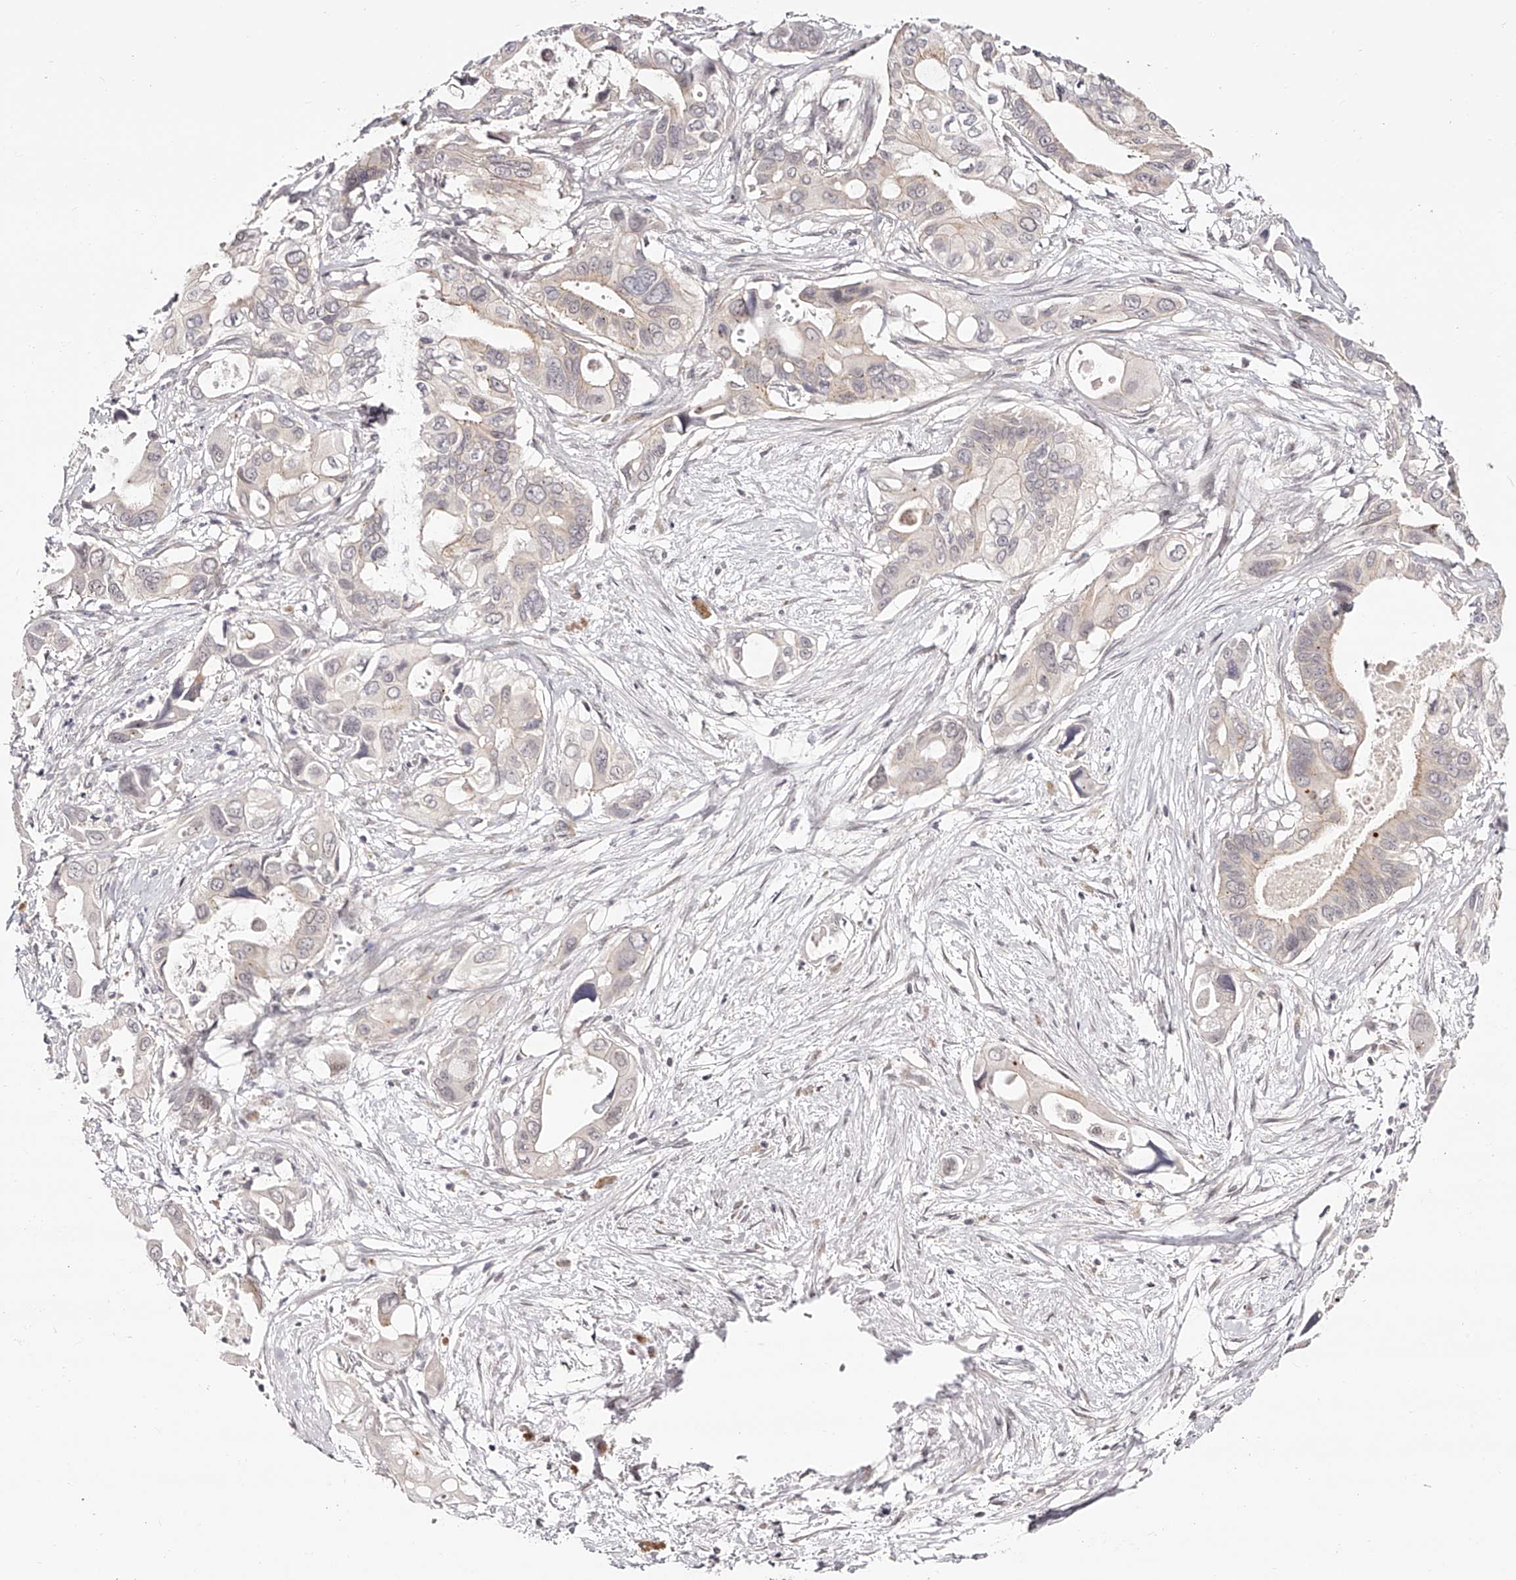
{"staining": {"intensity": "weak", "quantity": "<25%", "location": "cytoplasmic/membranous"}, "tissue": "pancreatic cancer", "cell_type": "Tumor cells", "image_type": "cancer", "snomed": [{"axis": "morphology", "description": "Adenocarcinoma, NOS"}, {"axis": "topography", "description": "Pancreas"}], "caption": "Tumor cells are negative for protein expression in human adenocarcinoma (pancreatic). (Stains: DAB immunohistochemistry (IHC) with hematoxylin counter stain, Microscopy: brightfield microscopy at high magnification).", "gene": "USF3", "patient": {"sex": "male", "age": 66}}